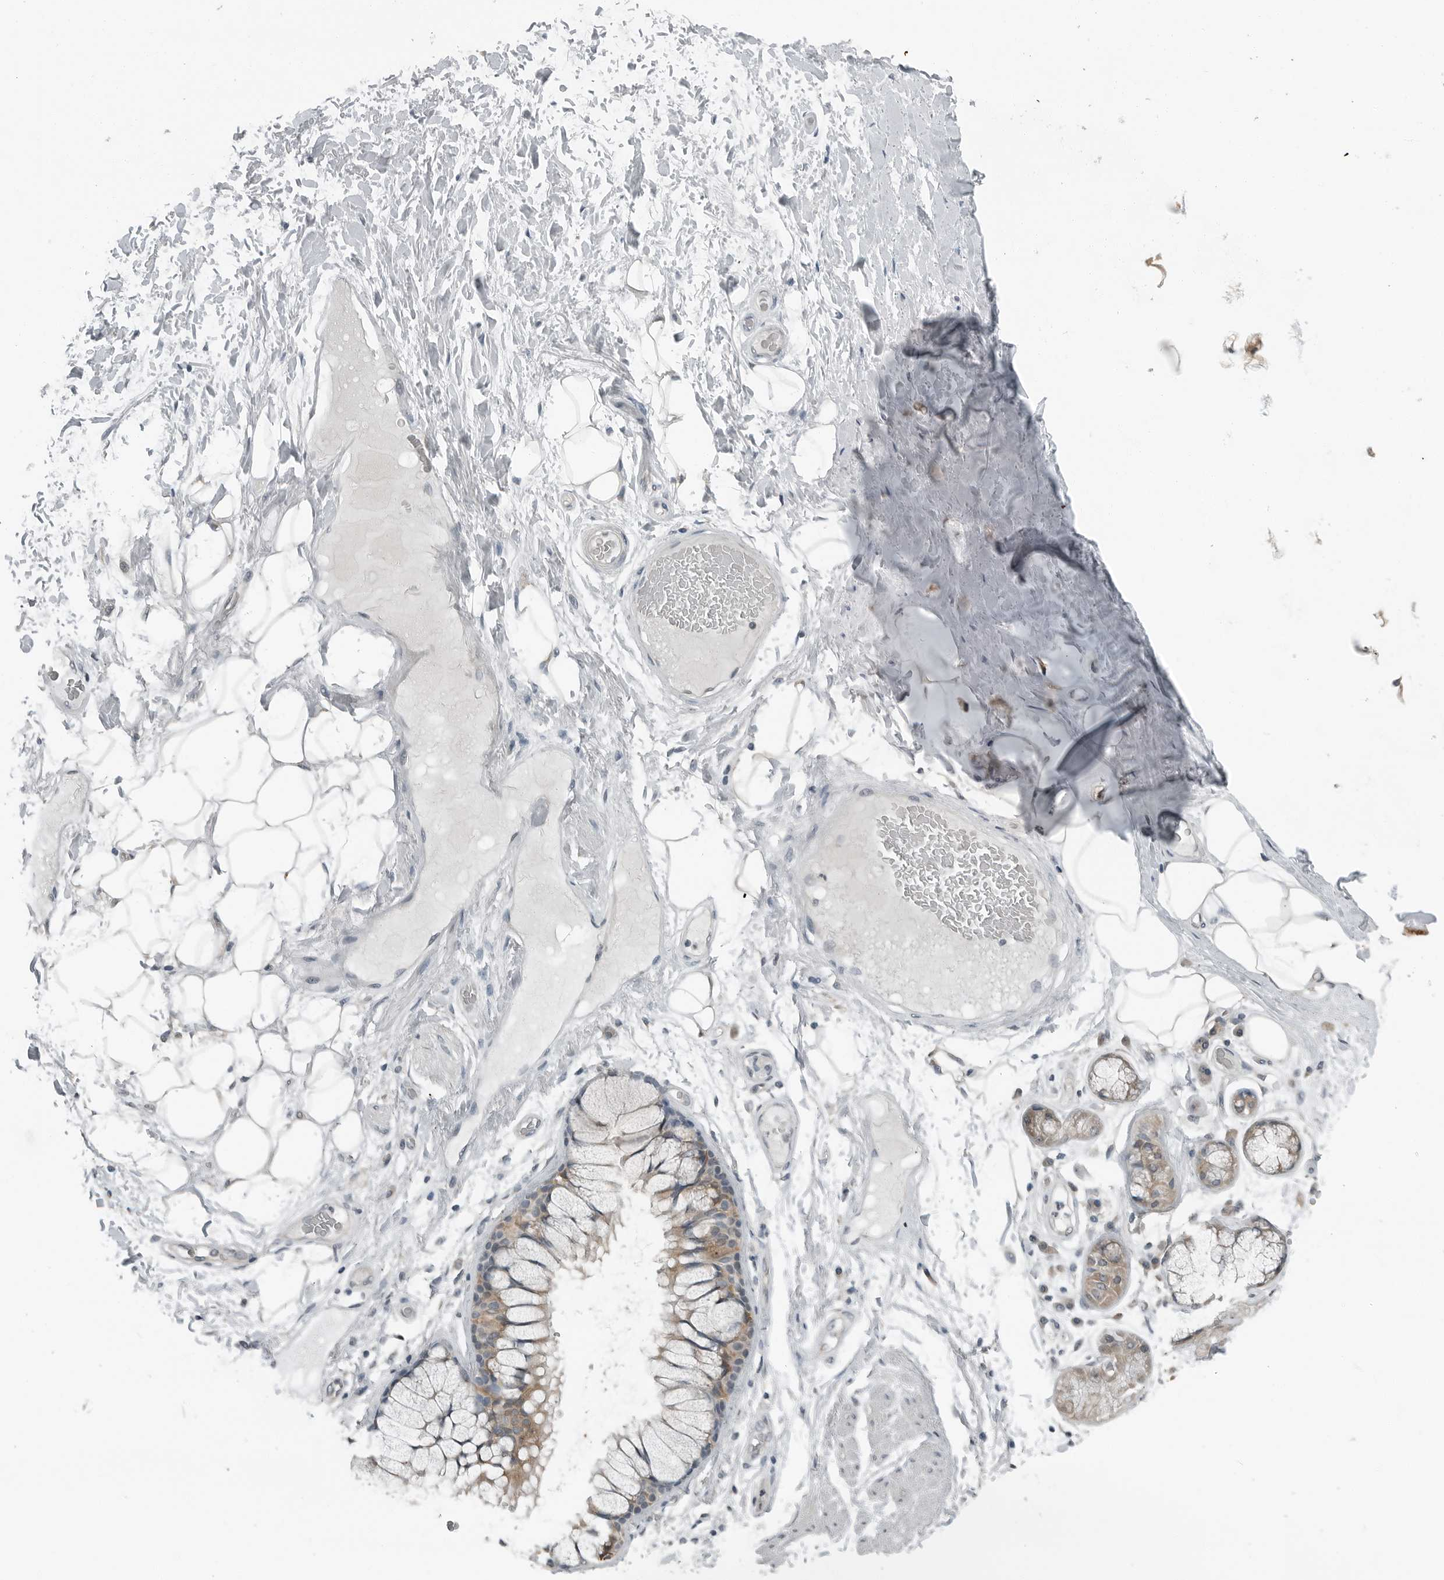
{"staining": {"intensity": "negative", "quantity": "none", "location": "none"}, "tissue": "adipose tissue", "cell_type": "Adipocytes", "image_type": "normal", "snomed": [{"axis": "morphology", "description": "Normal tissue, NOS"}, {"axis": "topography", "description": "Bronchus"}], "caption": "High power microscopy histopathology image of an immunohistochemistry (IHC) micrograph of normal adipose tissue, revealing no significant positivity in adipocytes.", "gene": "ENSG00000286112", "patient": {"sex": "male", "age": 66}}